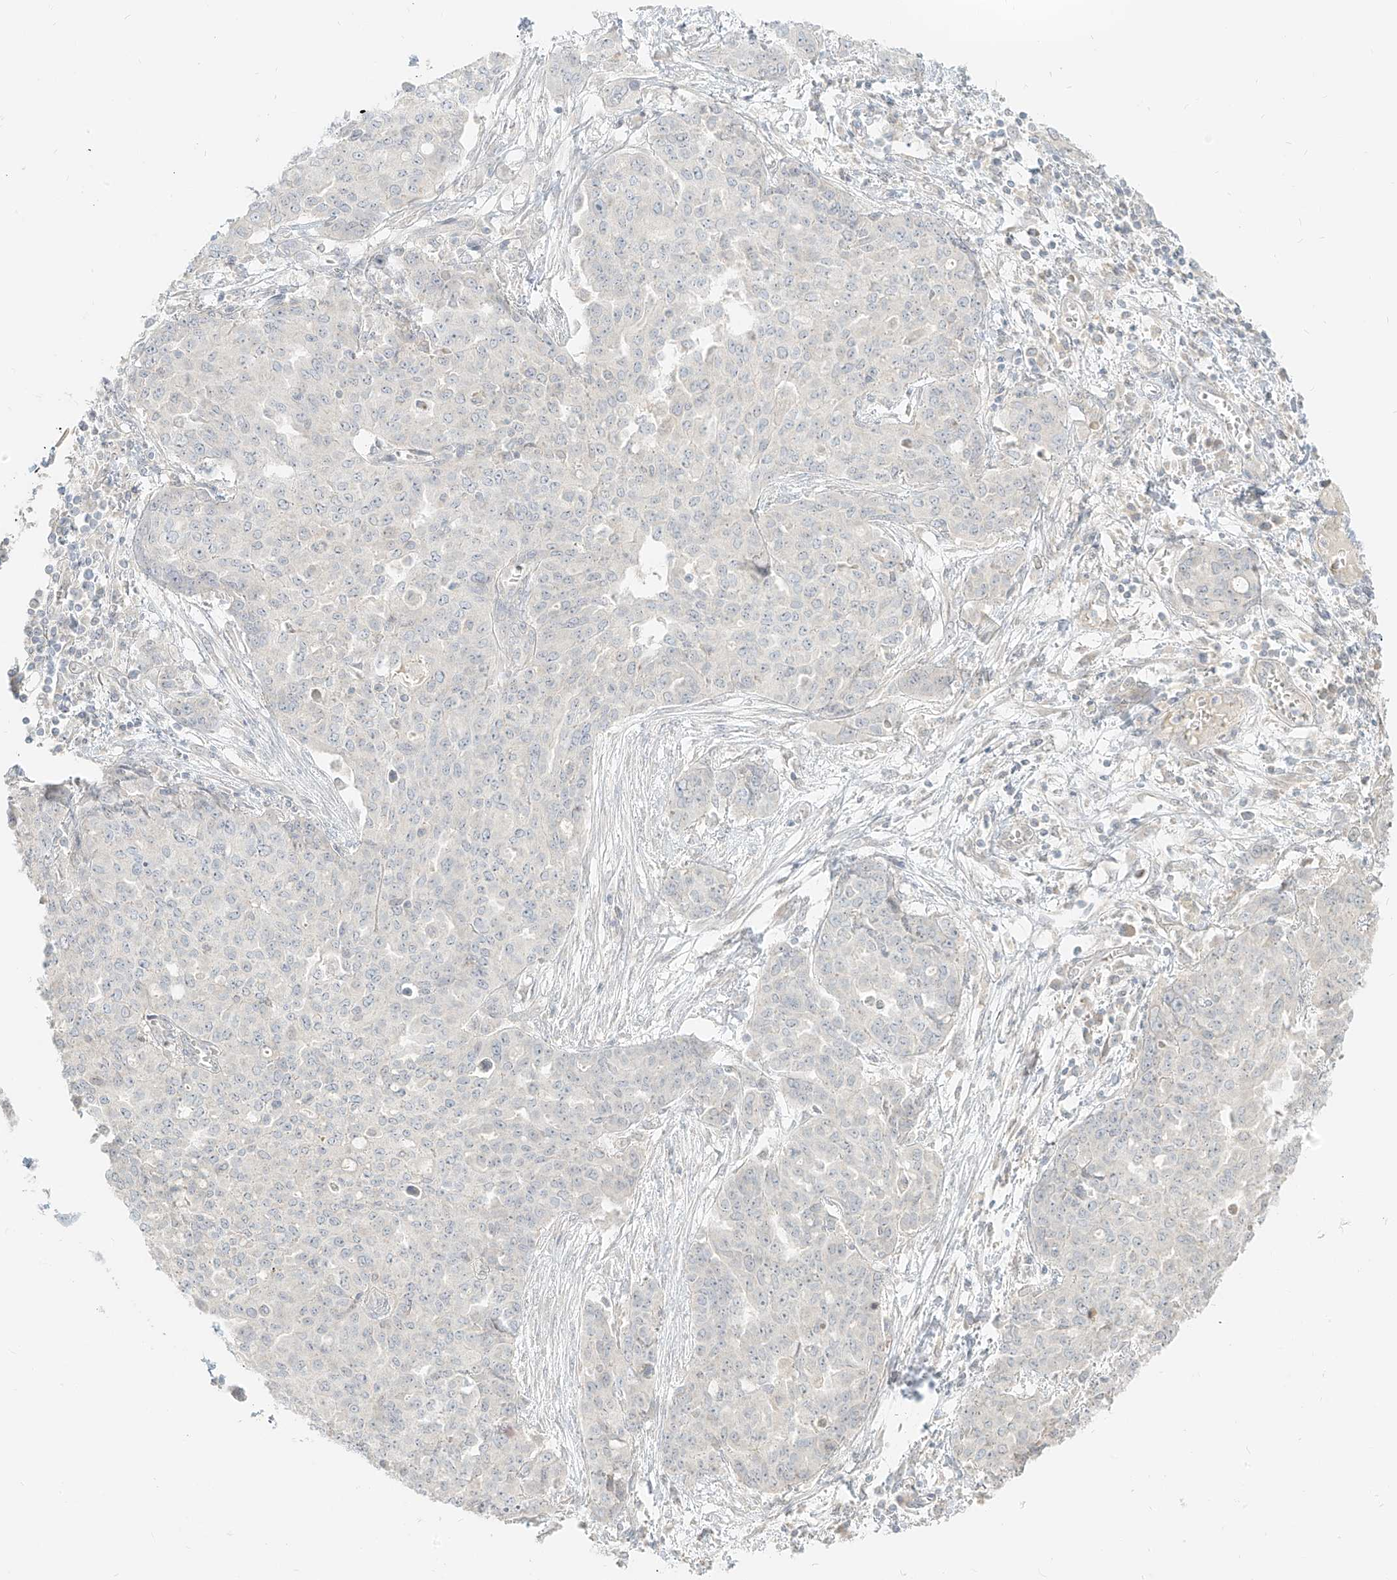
{"staining": {"intensity": "negative", "quantity": "none", "location": "none"}, "tissue": "ovarian cancer", "cell_type": "Tumor cells", "image_type": "cancer", "snomed": [{"axis": "morphology", "description": "Cystadenocarcinoma, serous, NOS"}, {"axis": "topography", "description": "Soft tissue"}, {"axis": "topography", "description": "Ovary"}], "caption": "High magnification brightfield microscopy of ovarian serous cystadenocarcinoma stained with DAB (brown) and counterstained with hematoxylin (blue): tumor cells show no significant expression. The staining is performed using DAB (3,3'-diaminobenzidine) brown chromogen with nuclei counter-stained in using hematoxylin.", "gene": "LIPT1", "patient": {"sex": "female", "age": 57}}